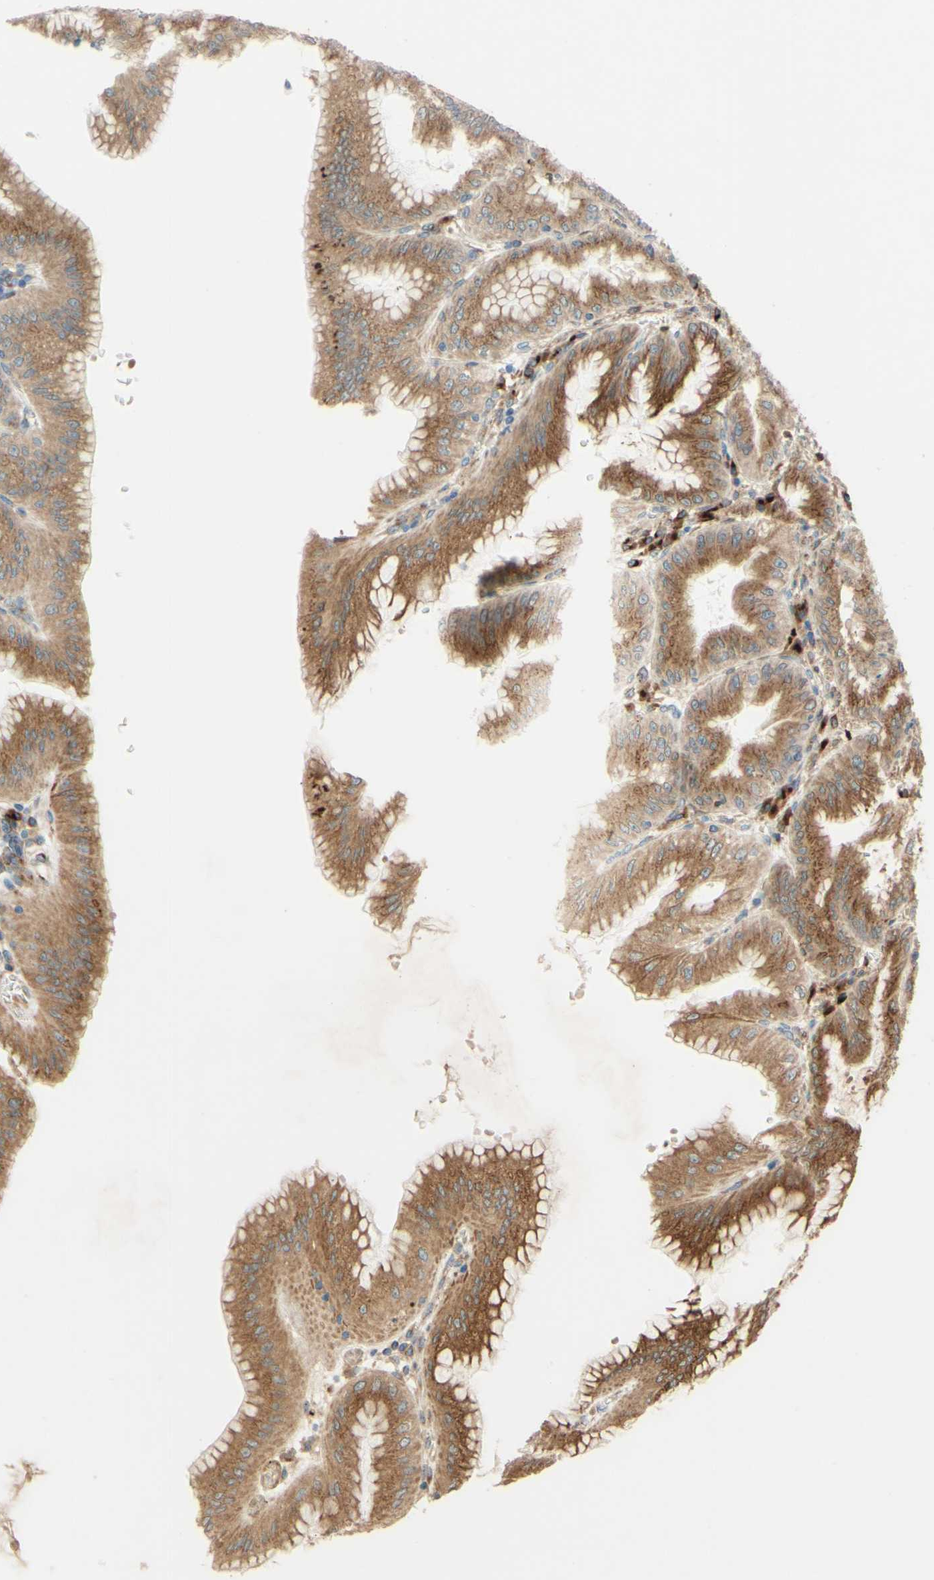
{"staining": {"intensity": "moderate", "quantity": ">75%", "location": "cytoplasmic/membranous"}, "tissue": "stomach", "cell_type": "Glandular cells", "image_type": "normal", "snomed": [{"axis": "morphology", "description": "Normal tissue, NOS"}, {"axis": "topography", "description": "Stomach, lower"}], "caption": "This histopathology image displays immunohistochemistry (IHC) staining of unremarkable human stomach, with medium moderate cytoplasmic/membranous expression in about >75% of glandular cells.", "gene": "PTPRU", "patient": {"sex": "male", "age": 71}}